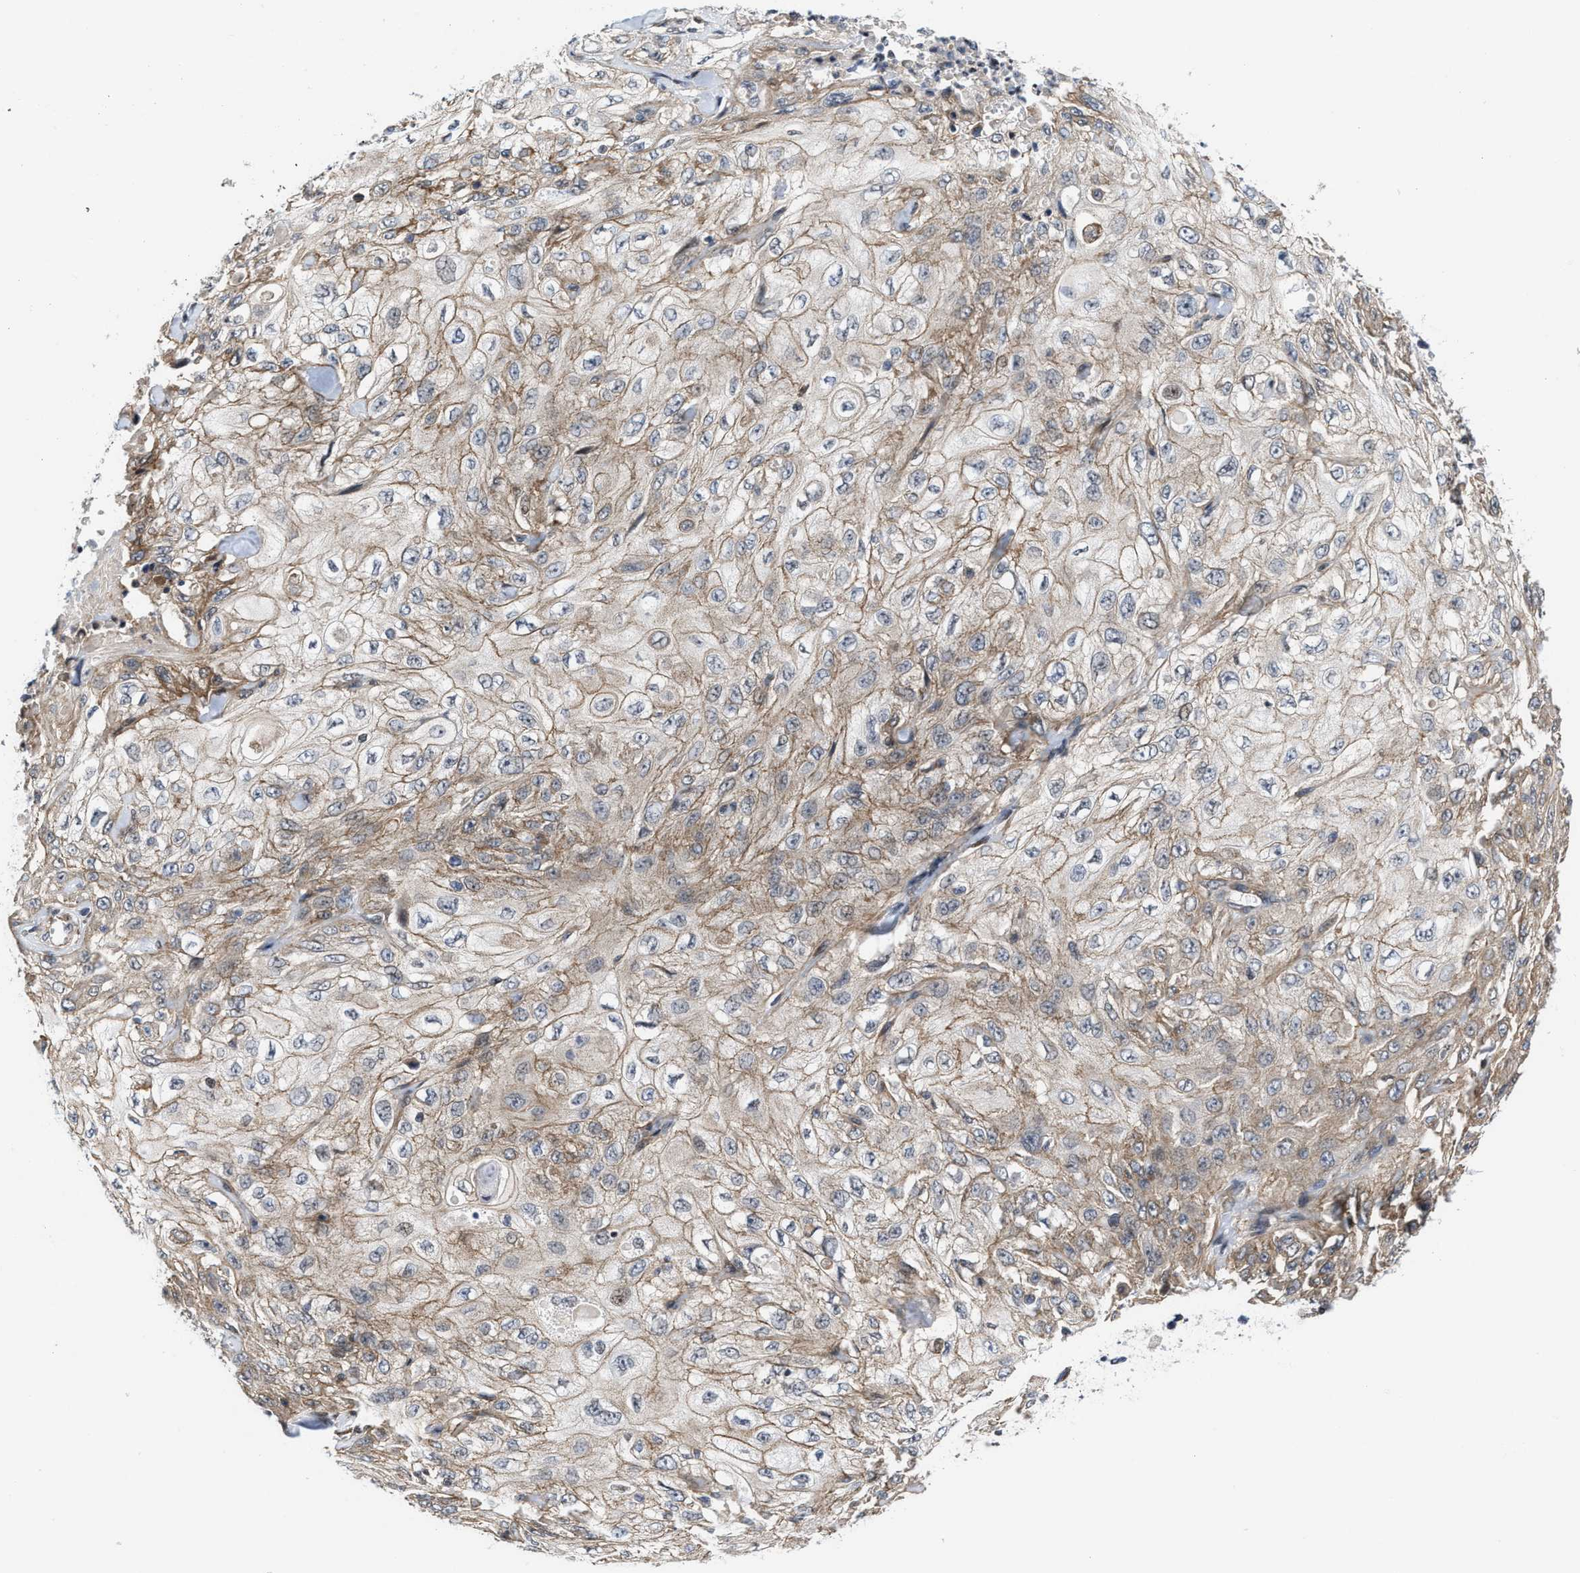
{"staining": {"intensity": "moderate", "quantity": "25%-75%", "location": "cytoplasmic/membranous"}, "tissue": "skin cancer", "cell_type": "Tumor cells", "image_type": "cancer", "snomed": [{"axis": "morphology", "description": "Squamous cell carcinoma, NOS"}, {"axis": "morphology", "description": "Squamous cell carcinoma, metastatic, NOS"}, {"axis": "topography", "description": "Skin"}, {"axis": "topography", "description": "Lymph node"}], "caption": "High-magnification brightfield microscopy of skin cancer (squamous cell carcinoma) stained with DAB (brown) and counterstained with hematoxylin (blue). tumor cells exhibit moderate cytoplasmic/membranous positivity is seen in about25%-75% of cells. The staining is performed using DAB (3,3'-diaminobenzidine) brown chromogen to label protein expression. The nuclei are counter-stained blue using hematoxylin.", "gene": "TGFB1I1", "patient": {"sex": "male", "age": 75}}